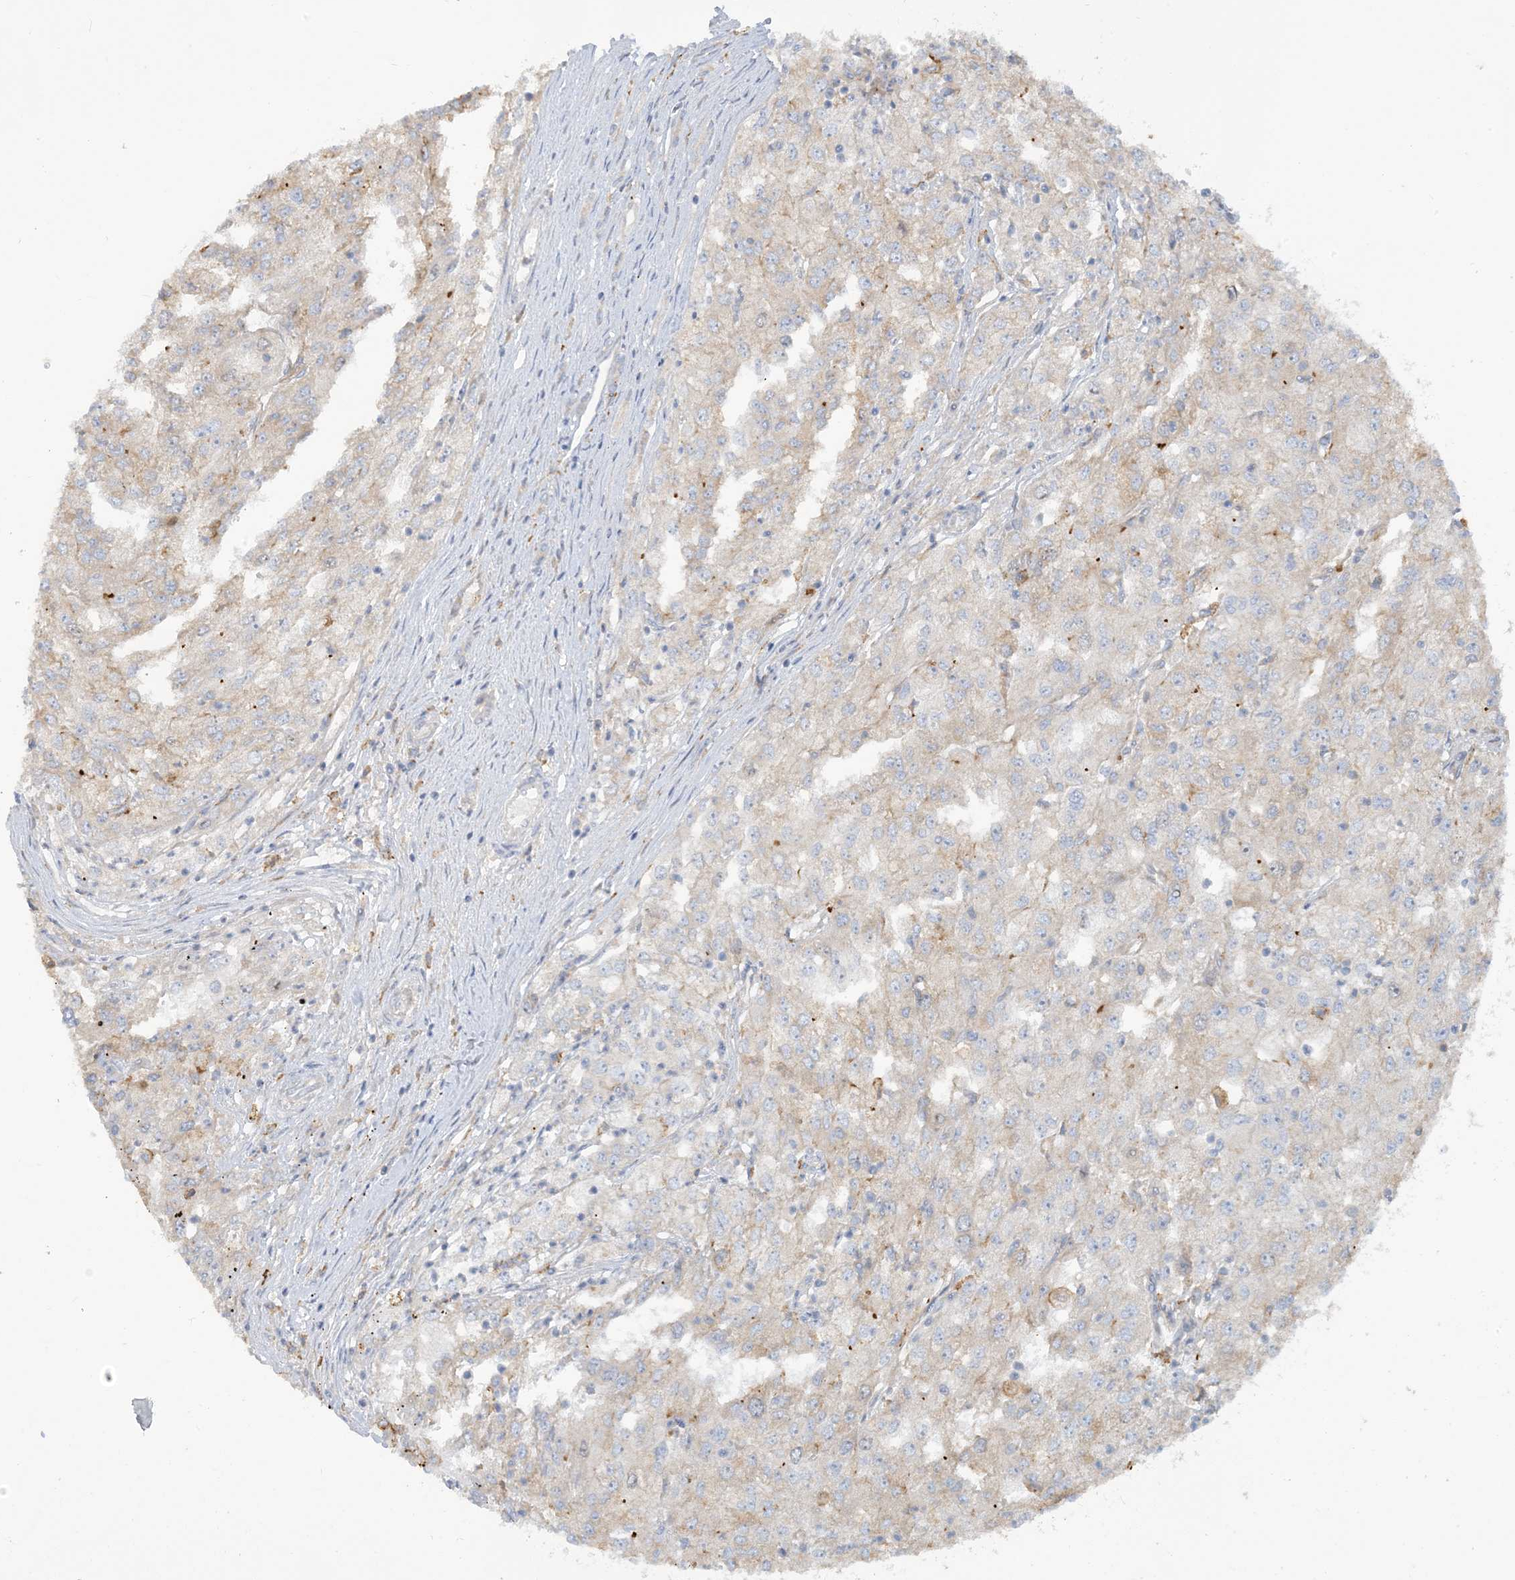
{"staining": {"intensity": "weak", "quantity": "<25%", "location": "cytoplasmic/membranous"}, "tissue": "renal cancer", "cell_type": "Tumor cells", "image_type": "cancer", "snomed": [{"axis": "morphology", "description": "Adenocarcinoma, NOS"}, {"axis": "topography", "description": "Kidney"}], "caption": "A high-resolution micrograph shows immunohistochemistry staining of renal cancer, which reveals no significant expression in tumor cells.", "gene": "PEAR1", "patient": {"sex": "female", "age": 54}}